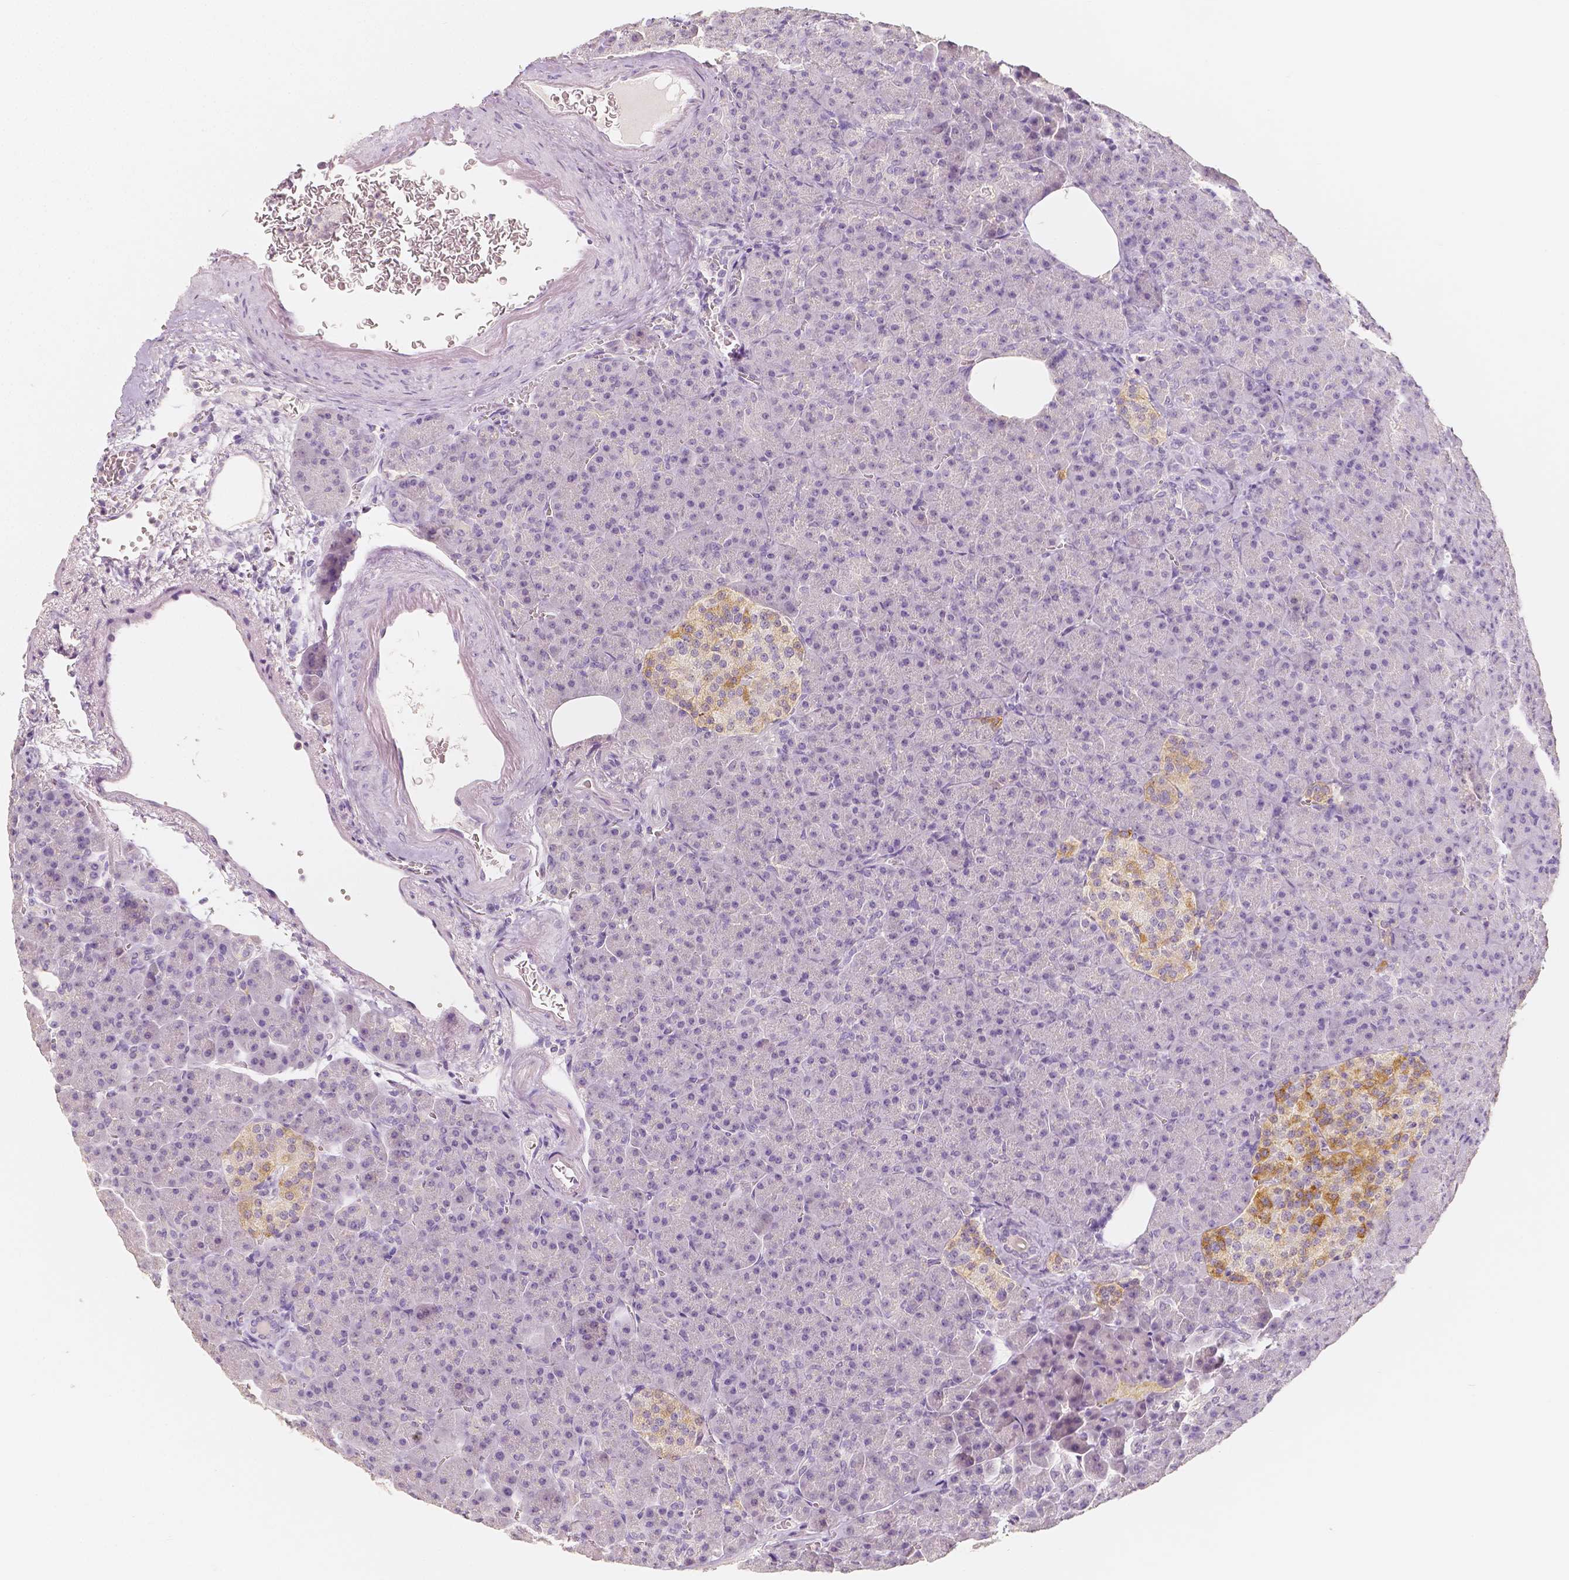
{"staining": {"intensity": "negative", "quantity": "none", "location": "none"}, "tissue": "pancreas", "cell_type": "Exocrine glandular cells", "image_type": "normal", "snomed": [{"axis": "morphology", "description": "Normal tissue, NOS"}, {"axis": "topography", "description": "Pancreas"}], "caption": "Immunohistochemical staining of benign pancreas displays no significant staining in exocrine glandular cells. (DAB IHC visualized using brightfield microscopy, high magnification).", "gene": "NECAB2", "patient": {"sex": "female", "age": 74}}